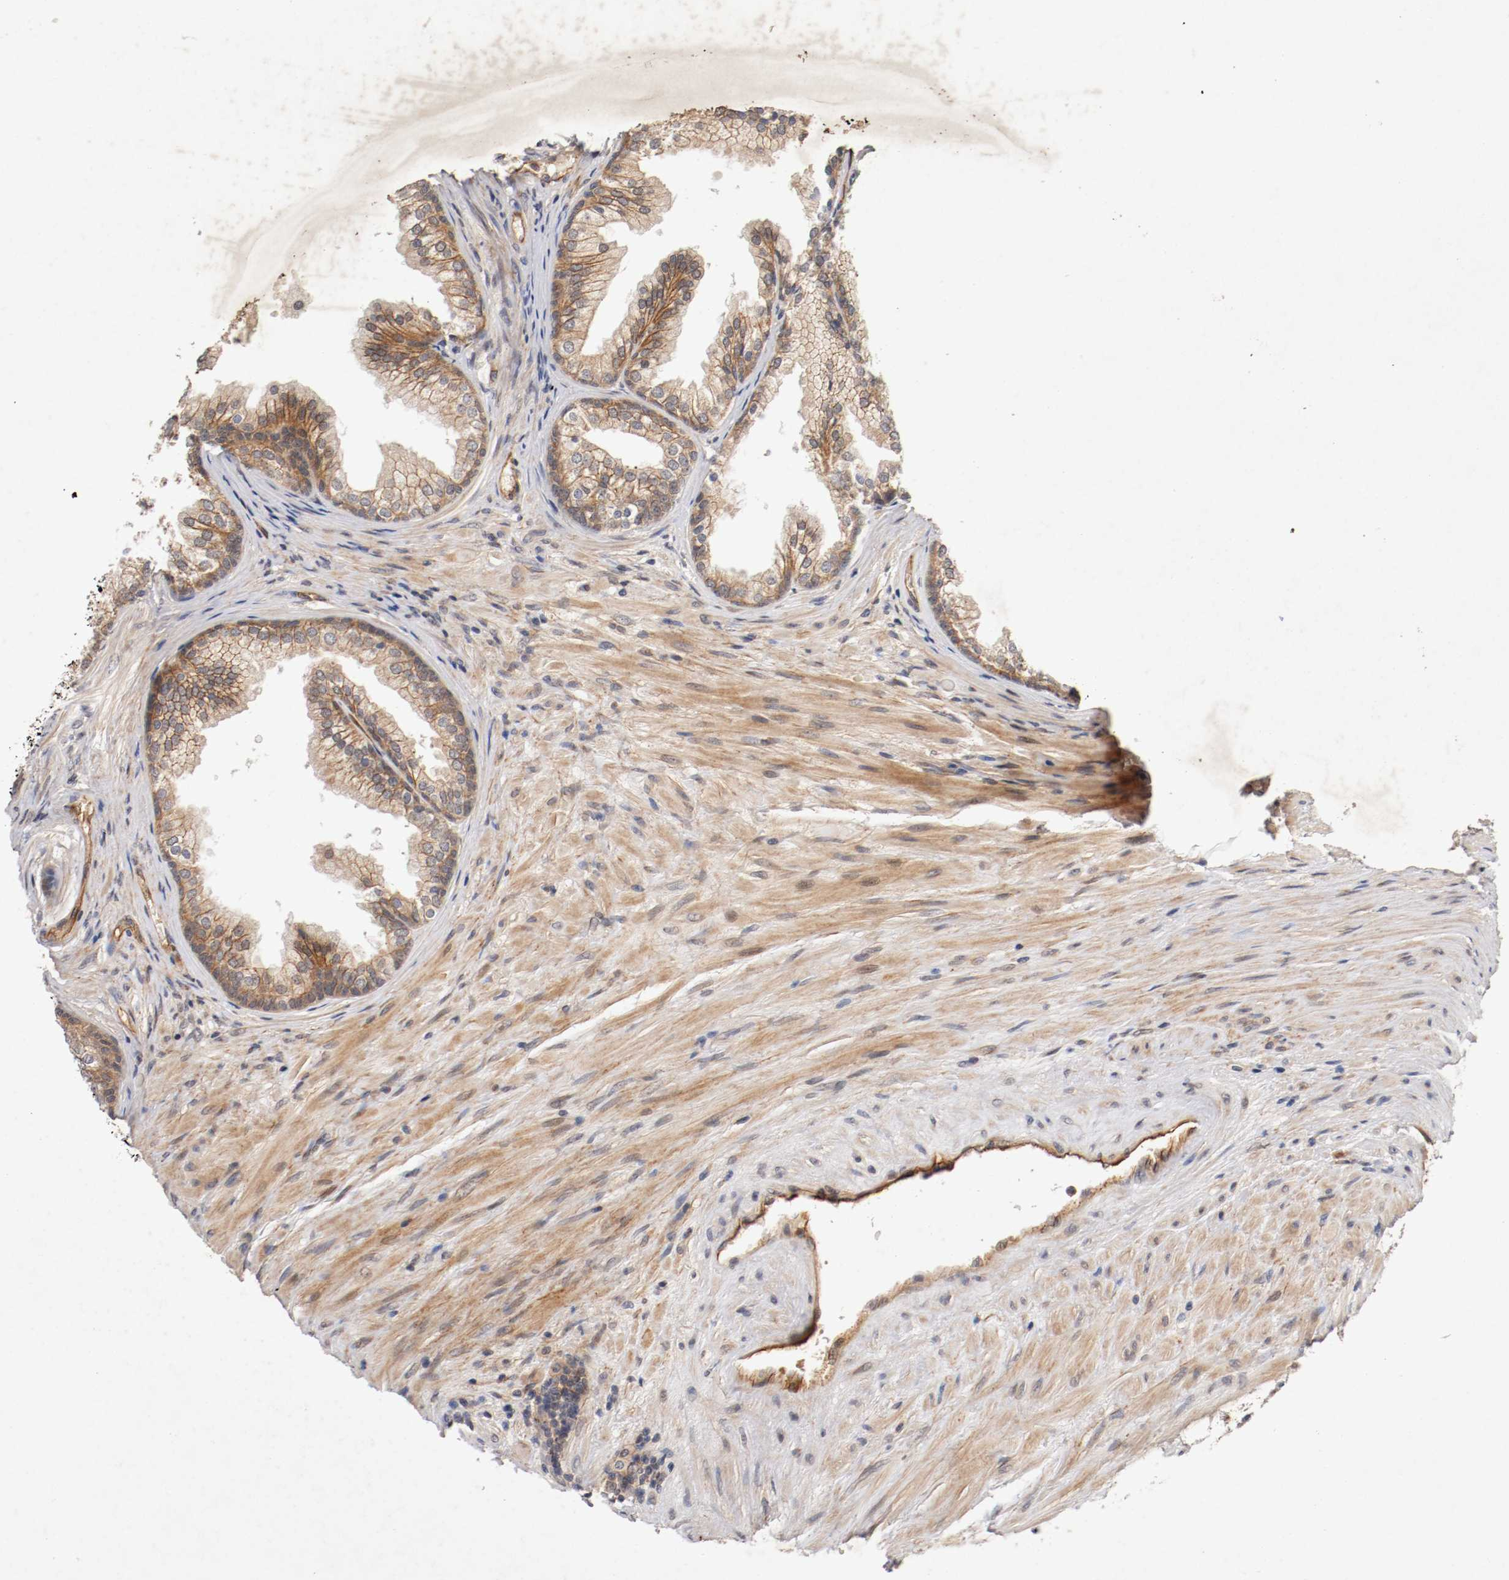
{"staining": {"intensity": "moderate", "quantity": ">75%", "location": "cytoplasmic/membranous"}, "tissue": "prostate", "cell_type": "Glandular cells", "image_type": "normal", "snomed": [{"axis": "morphology", "description": "Normal tissue, NOS"}, {"axis": "topography", "description": "Prostate"}], "caption": "Moderate cytoplasmic/membranous staining is appreciated in approximately >75% of glandular cells in normal prostate.", "gene": "TYK2", "patient": {"sex": "male", "age": 76}}